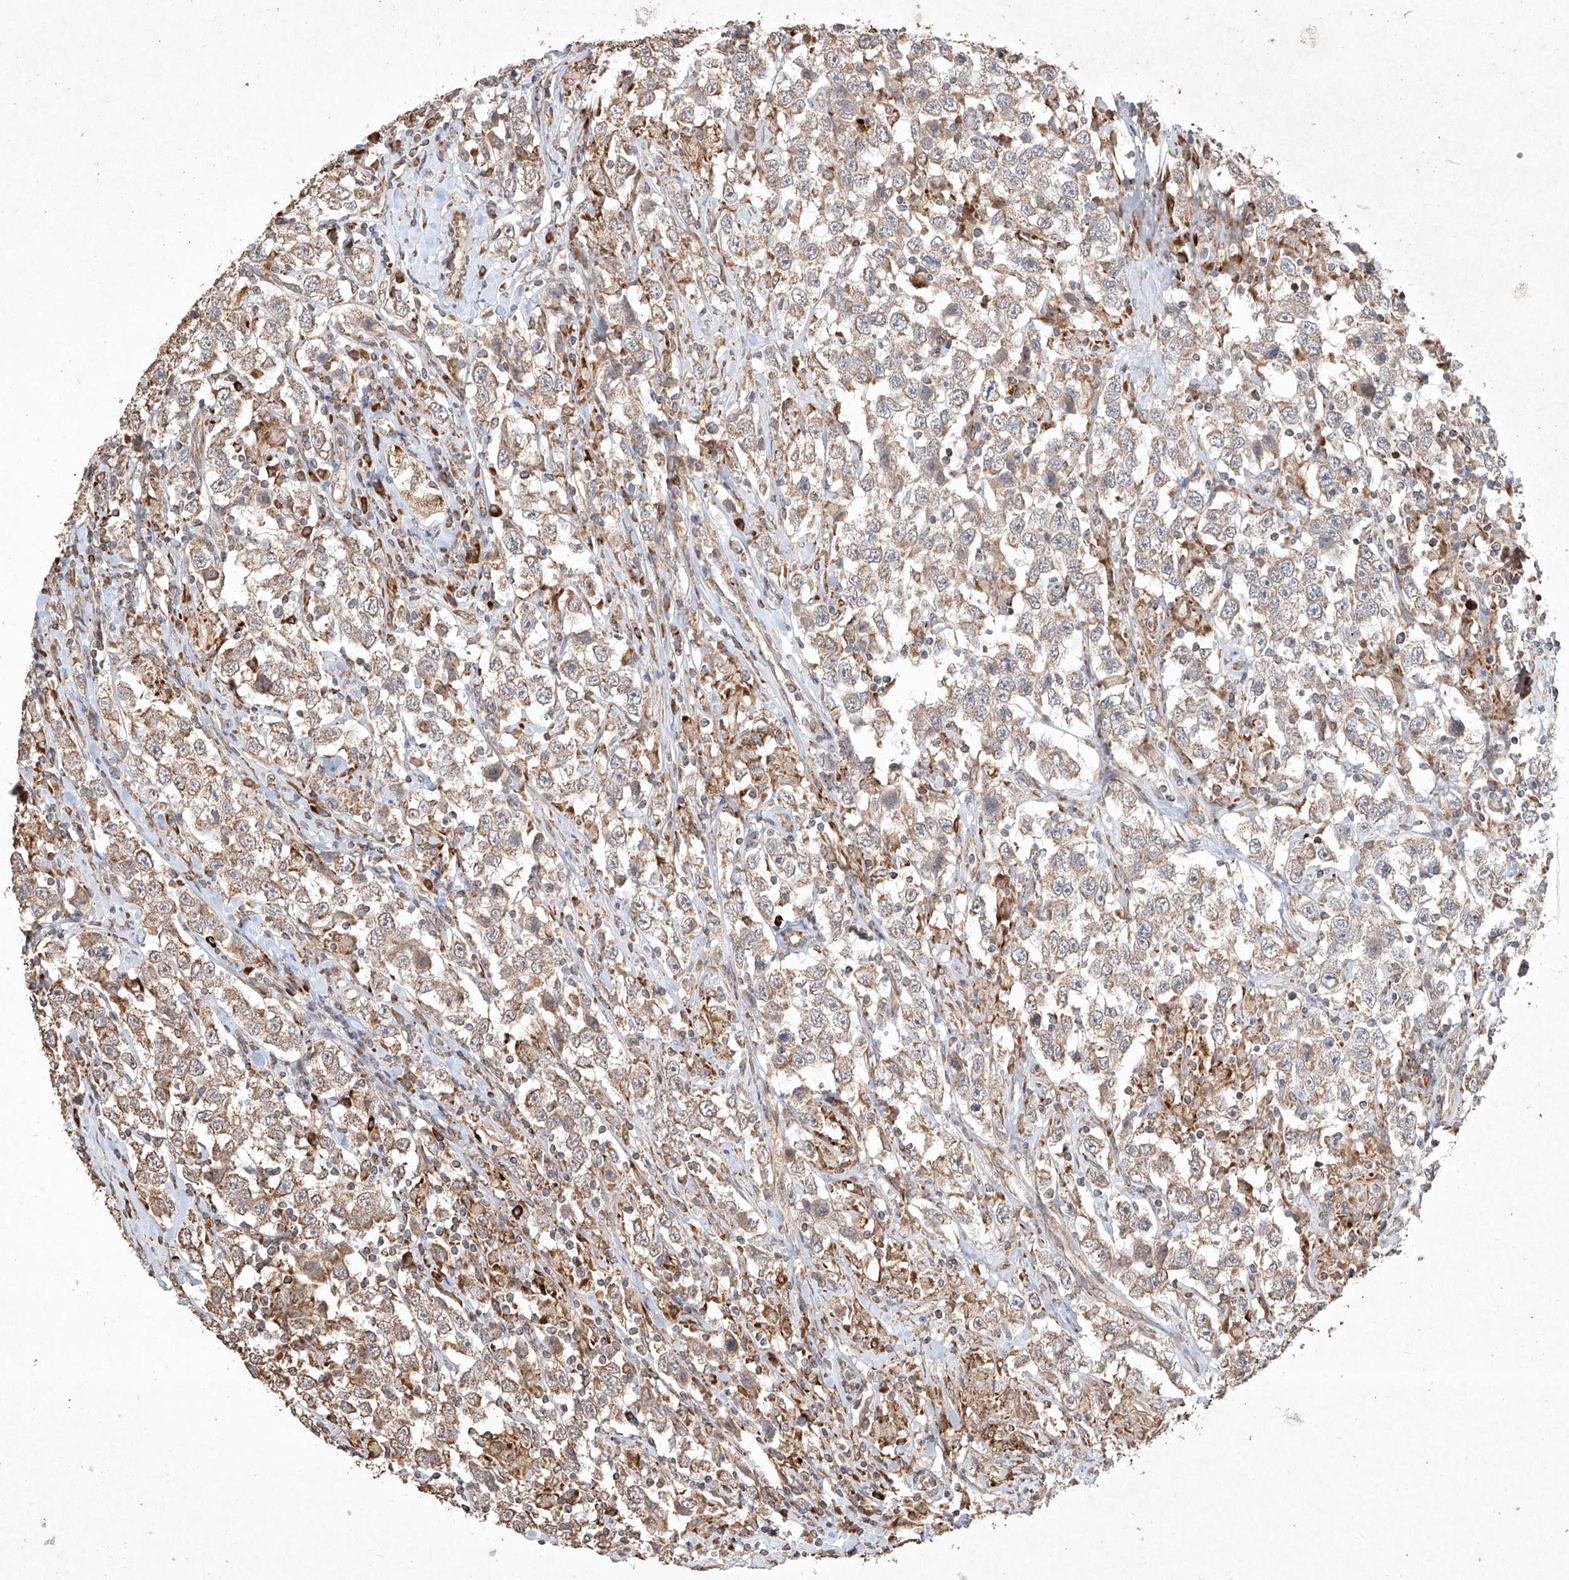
{"staining": {"intensity": "moderate", "quantity": ">75%", "location": "cytoplasmic/membranous"}, "tissue": "testis cancer", "cell_type": "Tumor cells", "image_type": "cancer", "snomed": [{"axis": "morphology", "description": "Seminoma, NOS"}, {"axis": "topography", "description": "Testis"}], "caption": "Testis seminoma stained for a protein (brown) demonstrates moderate cytoplasmic/membranous positive staining in approximately >75% of tumor cells.", "gene": "SEMA3B", "patient": {"sex": "male", "age": 41}}